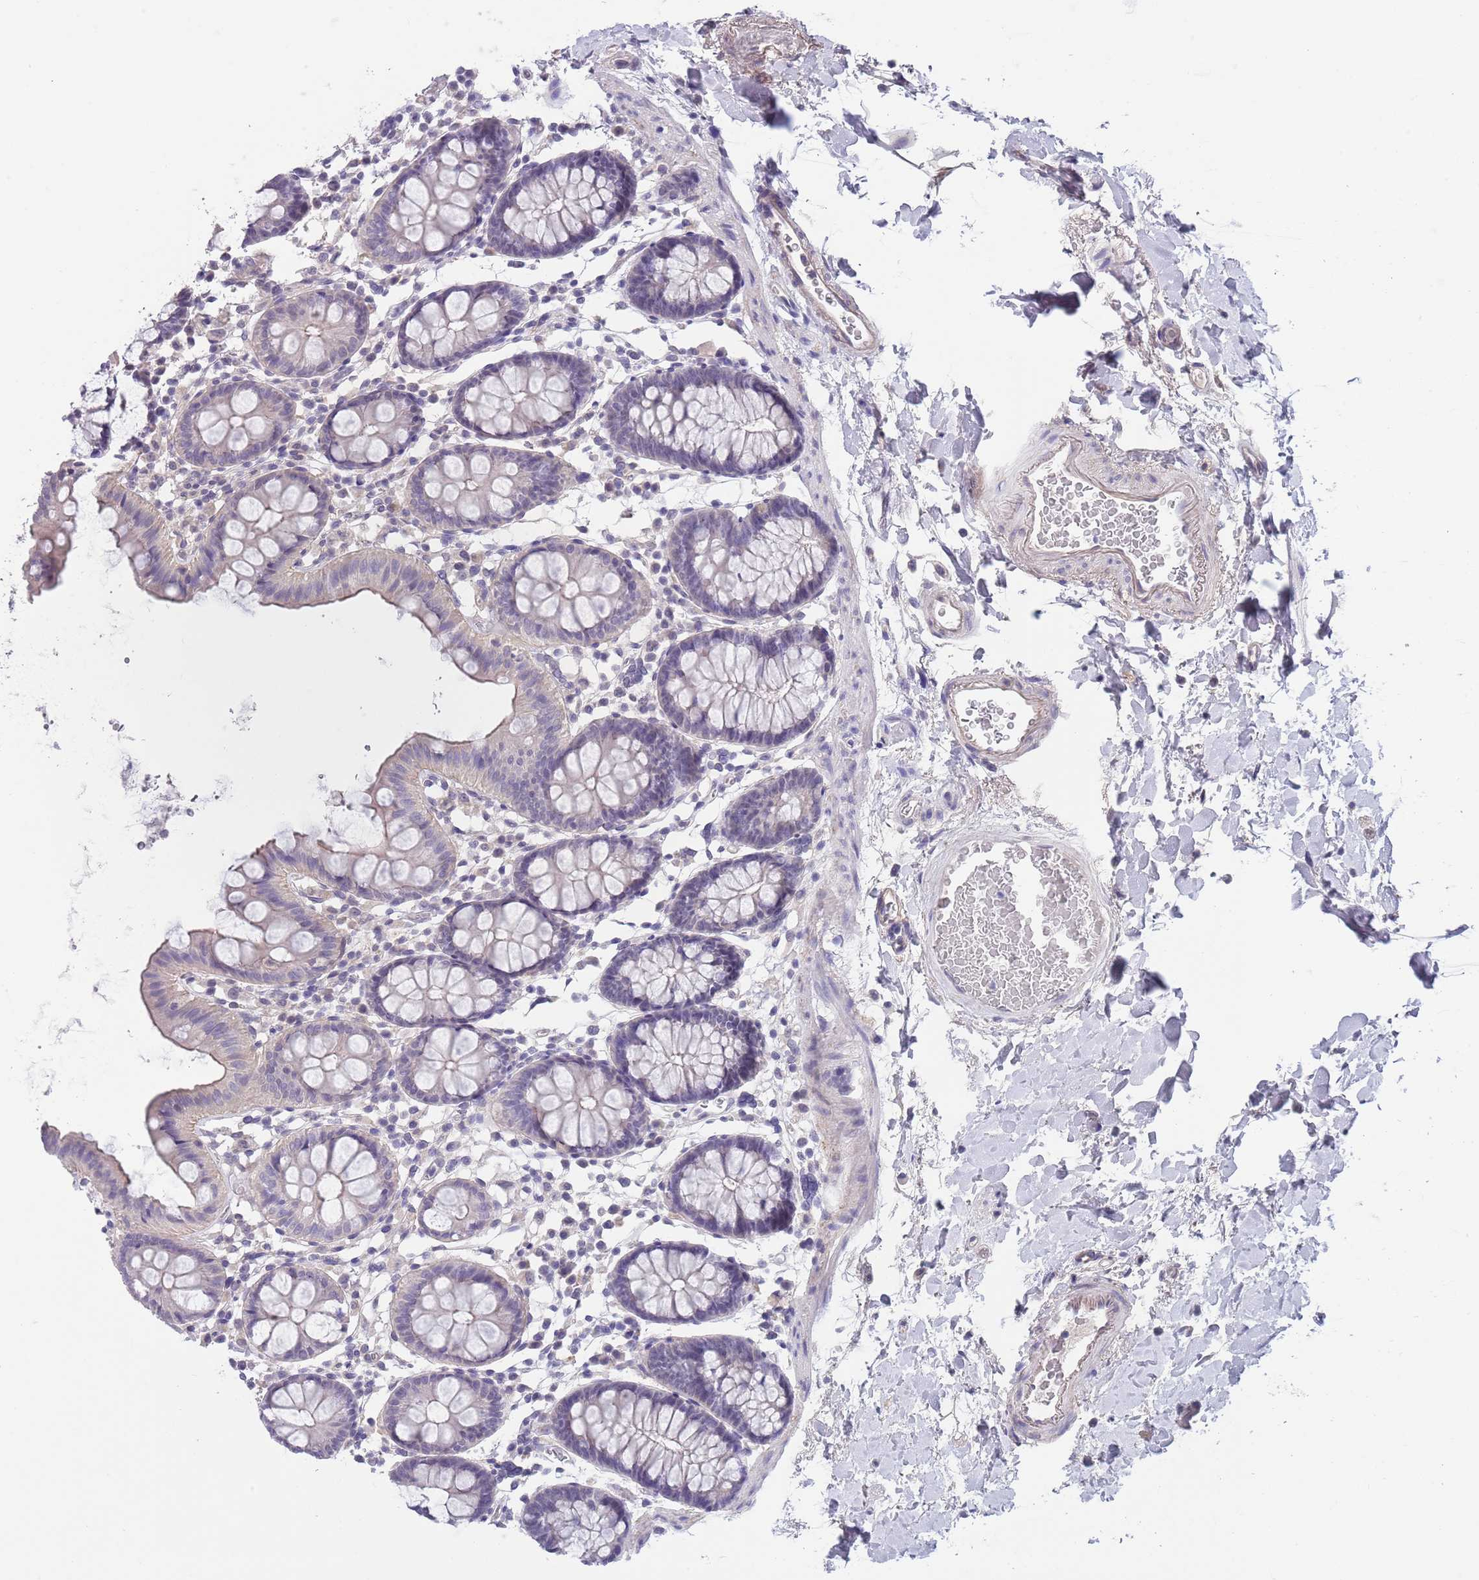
{"staining": {"intensity": "negative", "quantity": "none", "location": "none"}, "tissue": "colon", "cell_type": "Endothelial cells", "image_type": "normal", "snomed": [{"axis": "morphology", "description": "Normal tissue, NOS"}, {"axis": "topography", "description": "Colon"}], "caption": "Protein analysis of benign colon shows no significant positivity in endothelial cells.", "gene": "RNF169", "patient": {"sex": "male", "age": 75}}